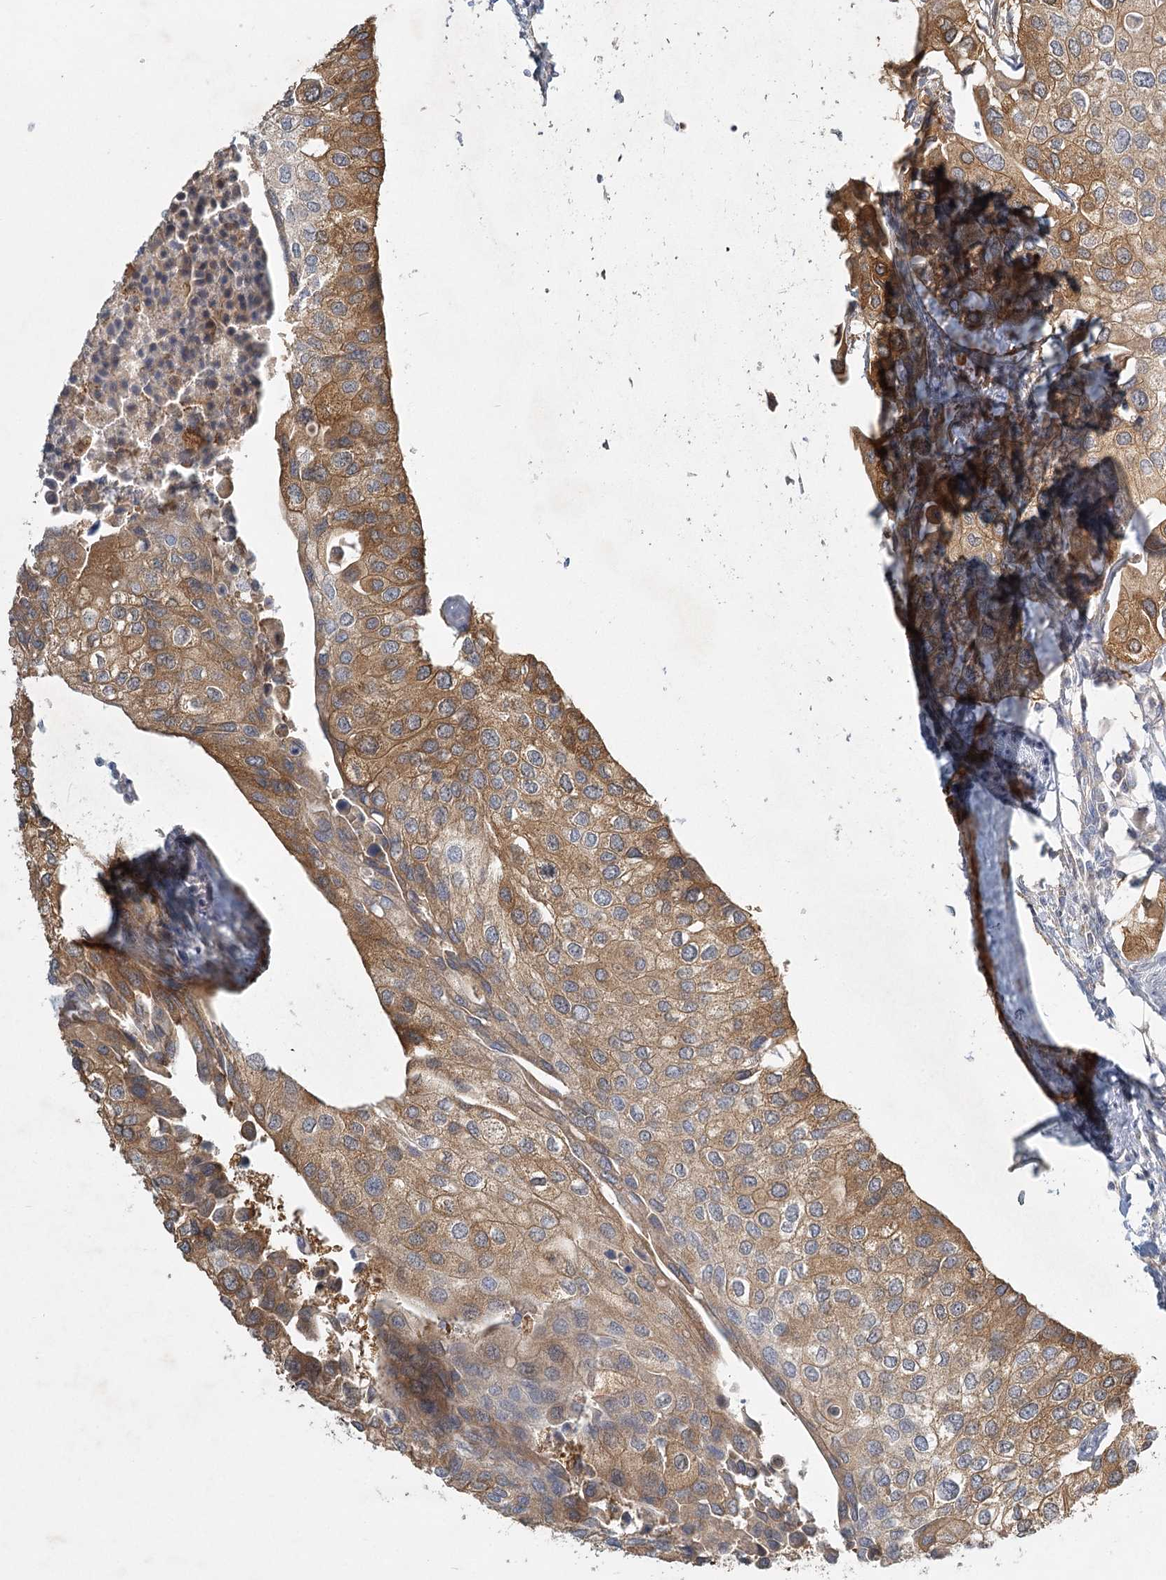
{"staining": {"intensity": "moderate", "quantity": ">75%", "location": "cytoplasmic/membranous"}, "tissue": "urothelial cancer", "cell_type": "Tumor cells", "image_type": "cancer", "snomed": [{"axis": "morphology", "description": "Urothelial carcinoma, High grade"}, {"axis": "topography", "description": "Urinary bladder"}], "caption": "Human high-grade urothelial carcinoma stained with a brown dye exhibits moderate cytoplasmic/membranous positive positivity in approximately >75% of tumor cells.", "gene": "INPP4B", "patient": {"sex": "male", "age": 64}}